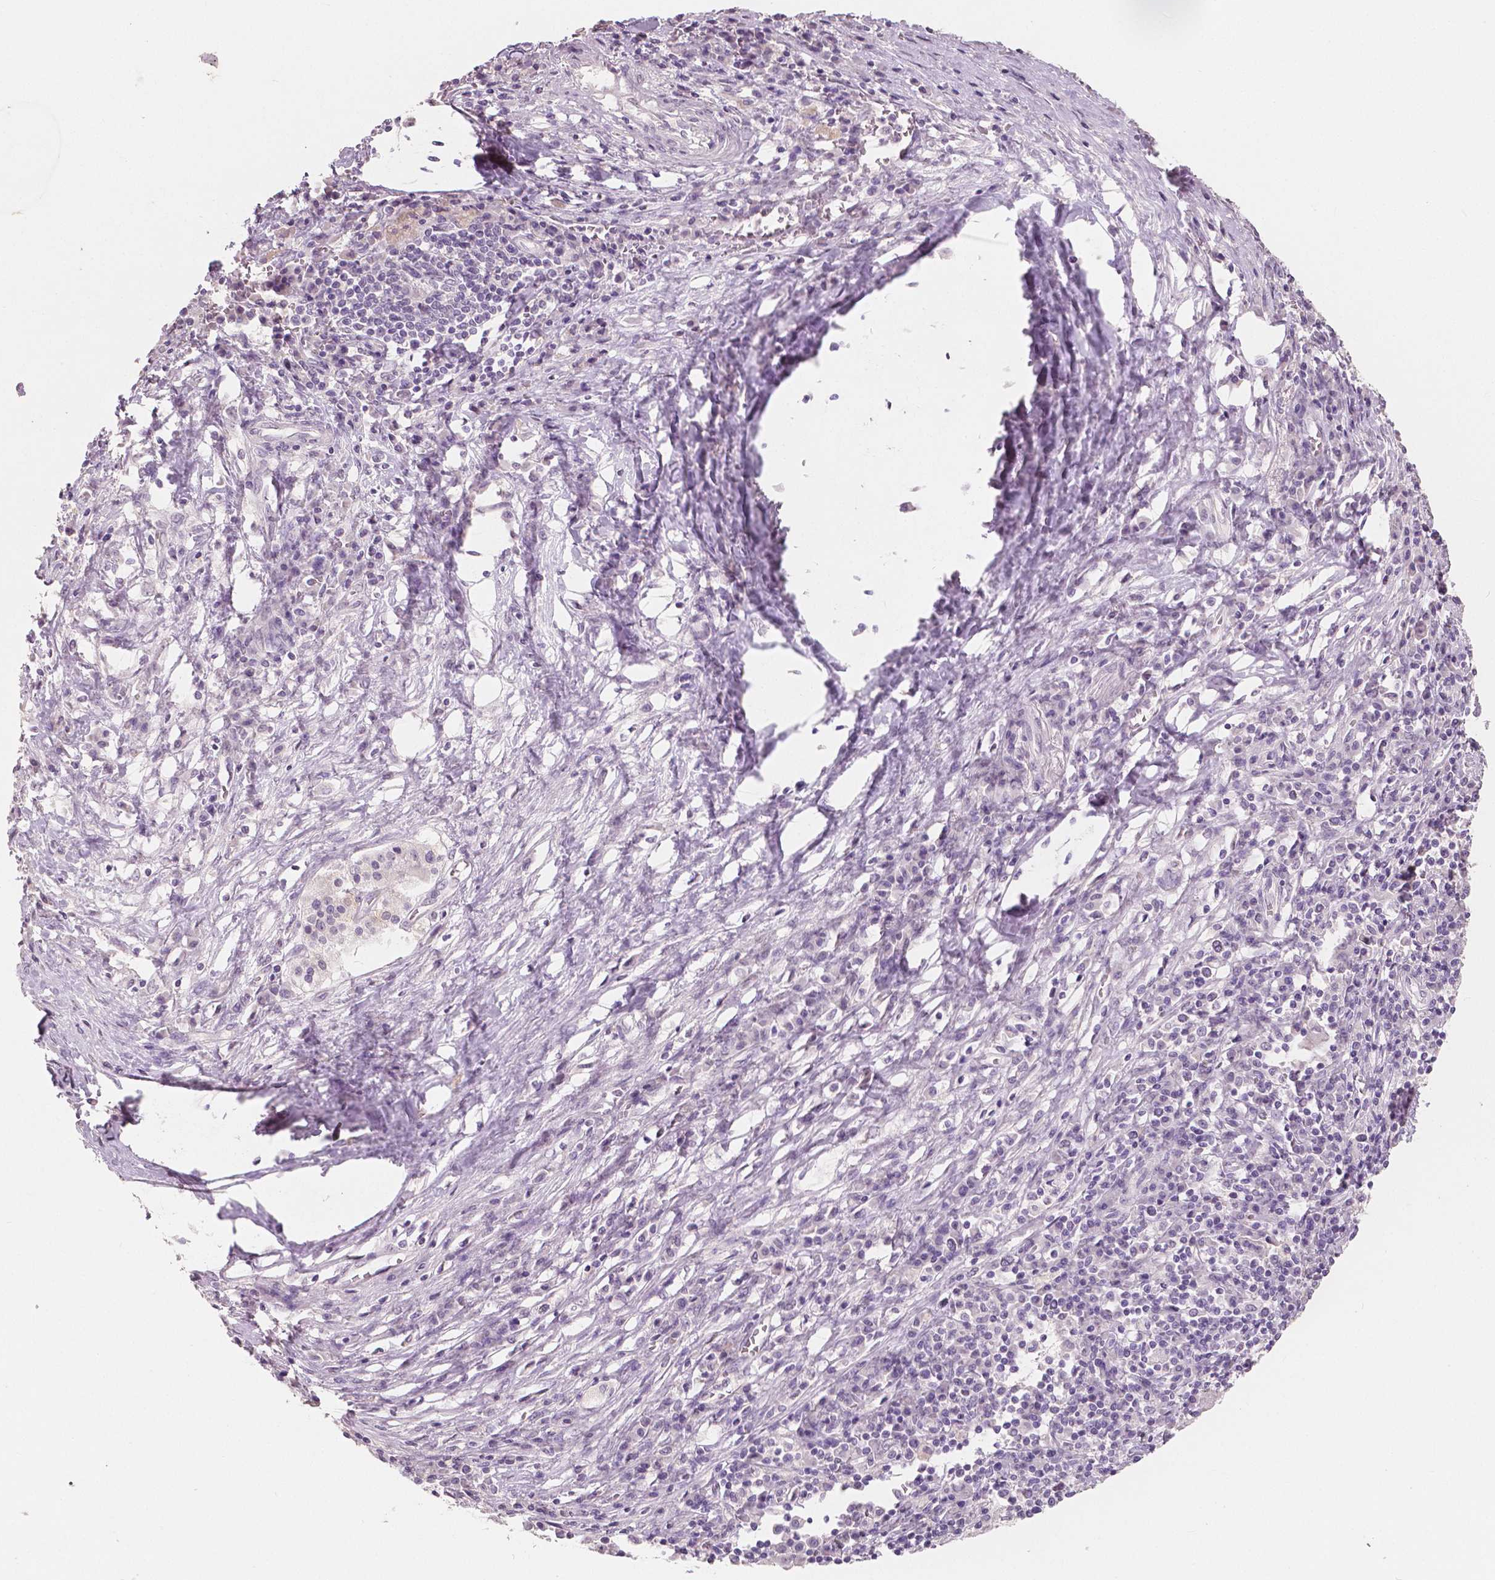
{"staining": {"intensity": "negative", "quantity": "none", "location": "none"}, "tissue": "pancreatic cancer", "cell_type": "Tumor cells", "image_type": "cancer", "snomed": [{"axis": "morphology", "description": "Adenocarcinoma, NOS"}, {"axis": "topography", "description": "Pancreas"}], "caption": "Human pancreatic cancer stained for a protein using IHC reveals no positivity in tumor cells.", "gene": "NECAB1", "patient": {"sex": "male", "age": 63}}